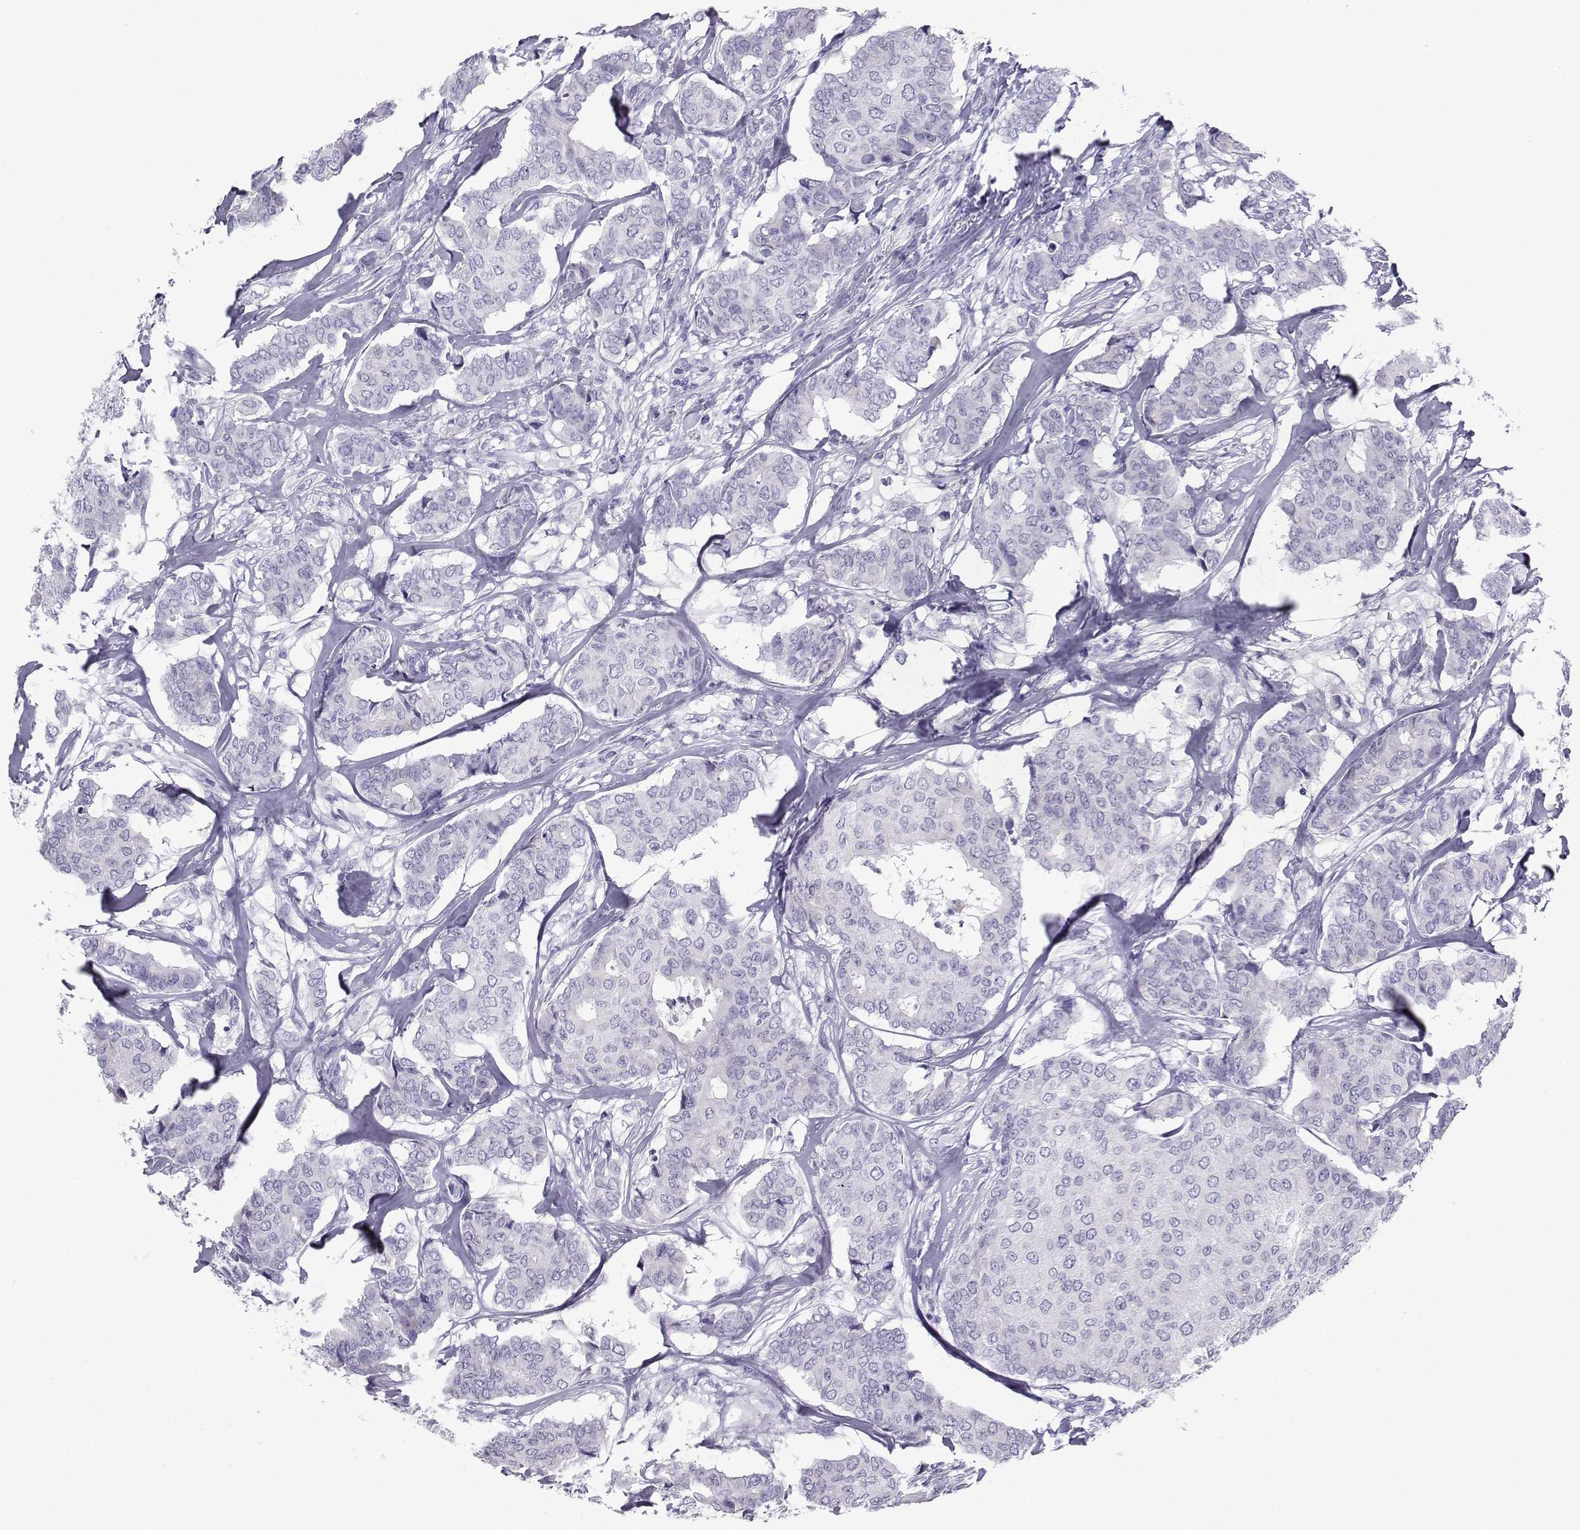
{"staining": {"intensity": "negative", "quantity": "none", "location": "none"}, "tissue": "breast cancer", "cell_type": "Tumor cells", "image_type": "cancer", "snomed": [{"axis": "morphology", "description": "Duct carcinoma"}, {"axis": "topography", "description": "Breast"}], "caption": "Image shows no significant protein staining in tumor cells of breast cancer.", "gene": "SLC18A2", "patient": {"sex": "female", "age": 75}}